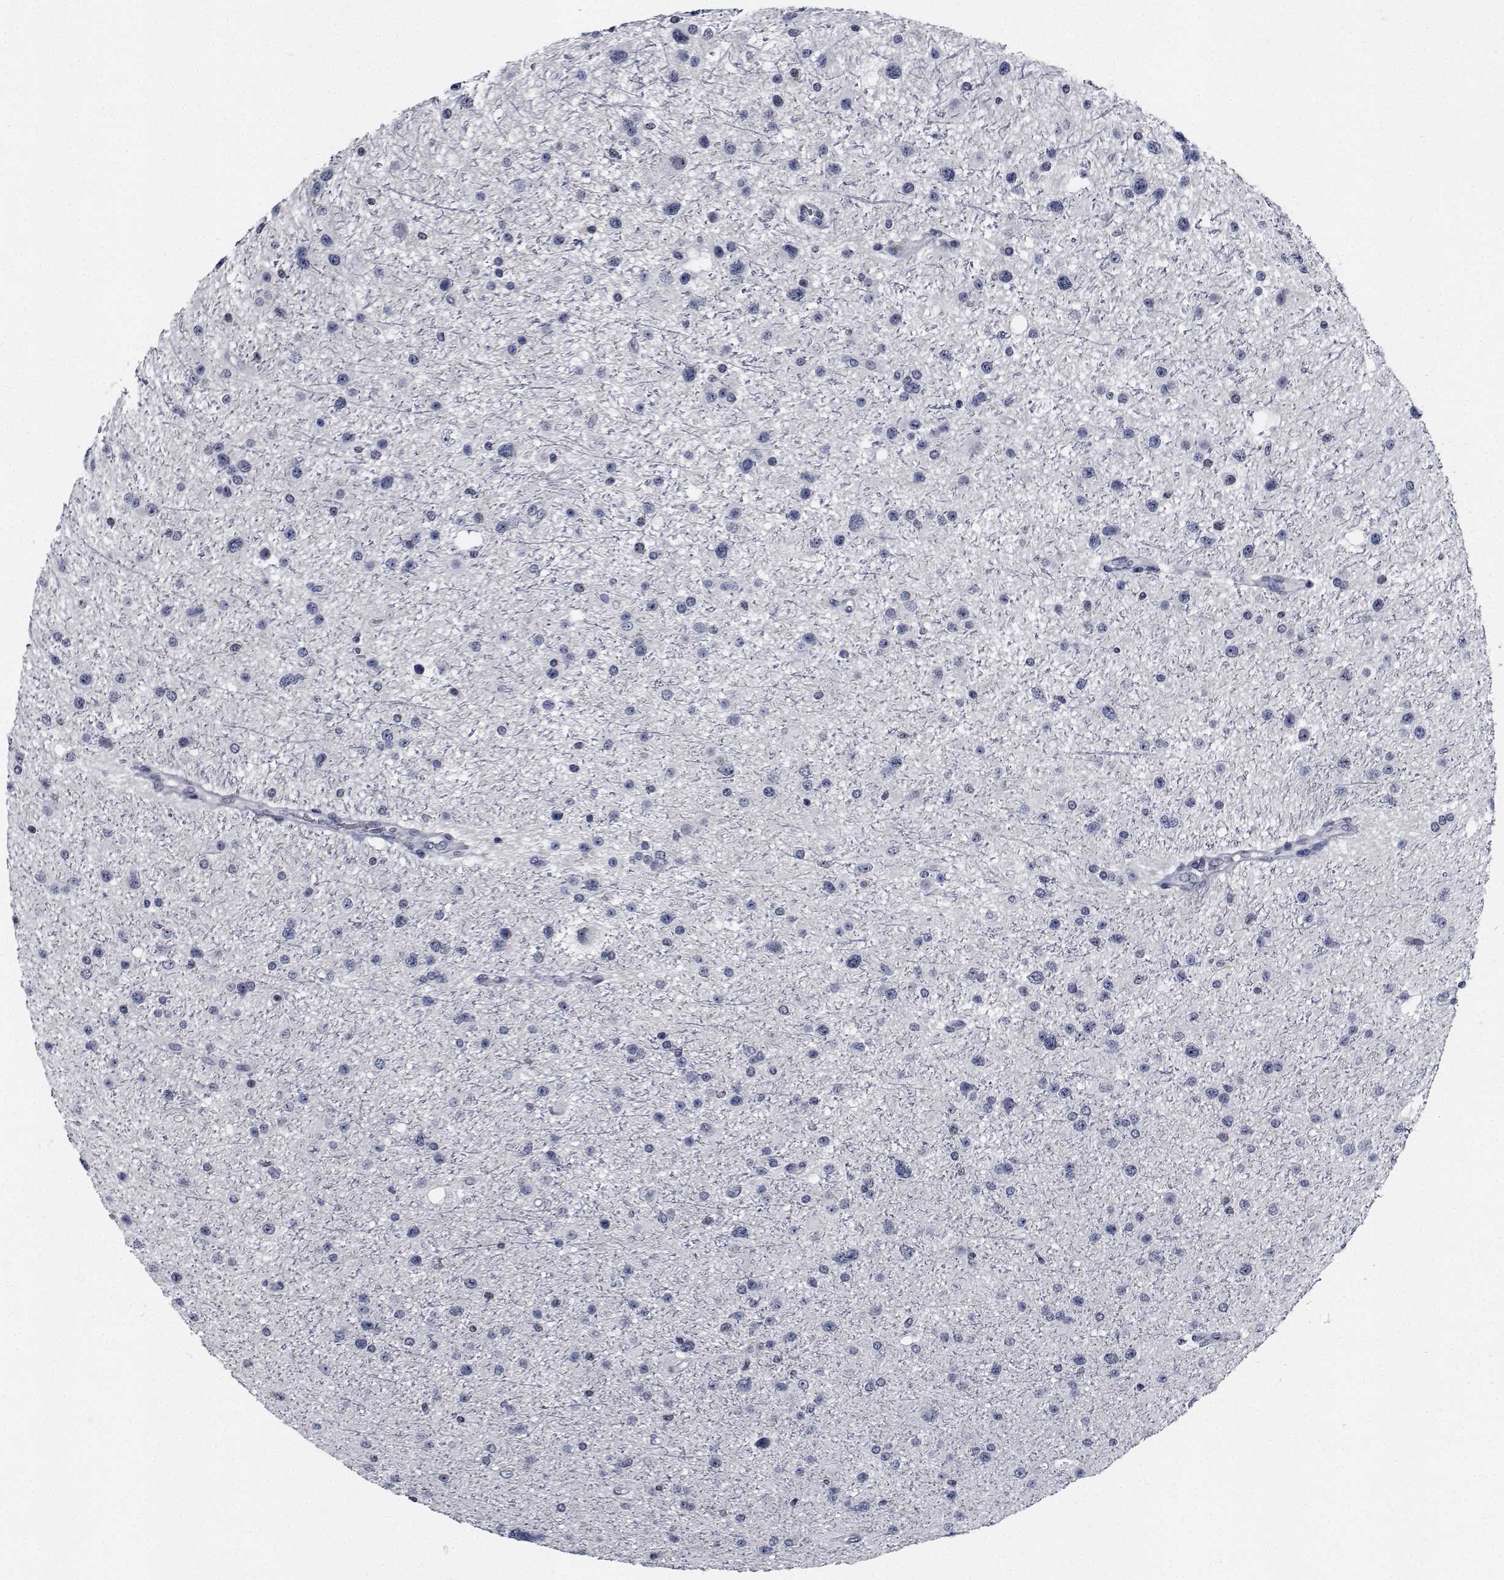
{"staining": {"intensity": "negative", "quantity": "none", "location": "none"}, "tissue": "glioma", "cell_type": "Tumor cells", "image_type": "cancer", "snomed": [{"axis": "morphology", "description": "Glioma, malignant, Low grade"}, {"axis": "topography", "description": "Brain"}], "caption": "The immunohistochemistry histopathology image has no significant expression in tumor cells of low-grade glioma (malignant) tissue. Nuclei are stained in blue.", "gene": "NVL", "patient": {"sex": "female", "age": 32}}